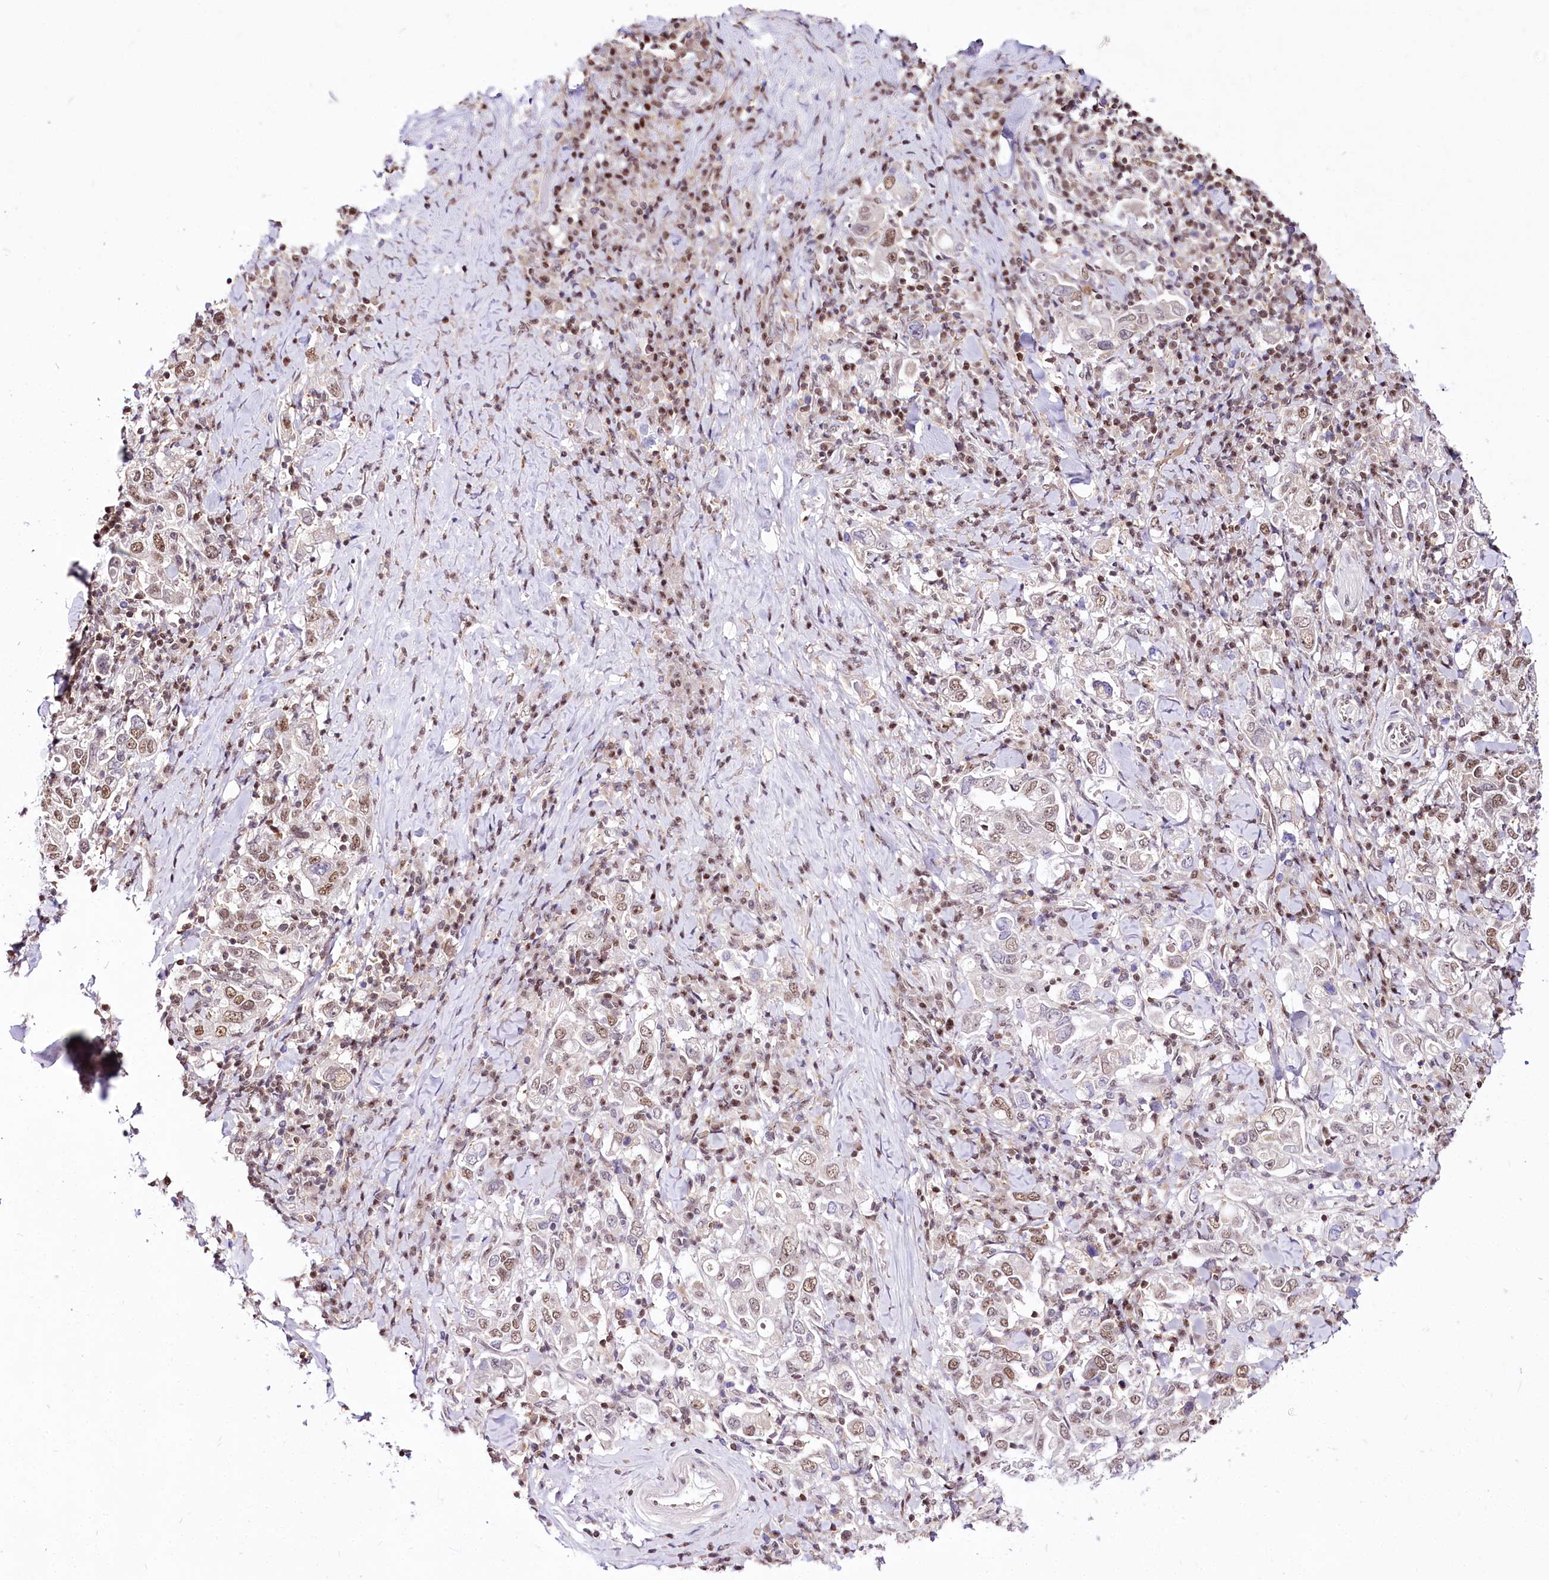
{"staining": {"intensity": "weak", "quantity": ">75%", "location": "nuclear"}, "tissue": "stomach cancer", "cell_type": "Tumor cells", "image_type": "cancer", "snomed": [{"axis": "morphology", "description": "Adenocarcinoma, NOS"}, {"axis": "topography", "description": "Stomach, upper"}], "caption": "This image shows adenocarcinoma (stomach) stained with immunohistochemistry to label a protein in brown. The nuclear of tumor cells show weak positivity for the protein. Nuclei are counter-stained blue.", "gene": "POLA2", "patient": {"sex": "male", "age": 62}}